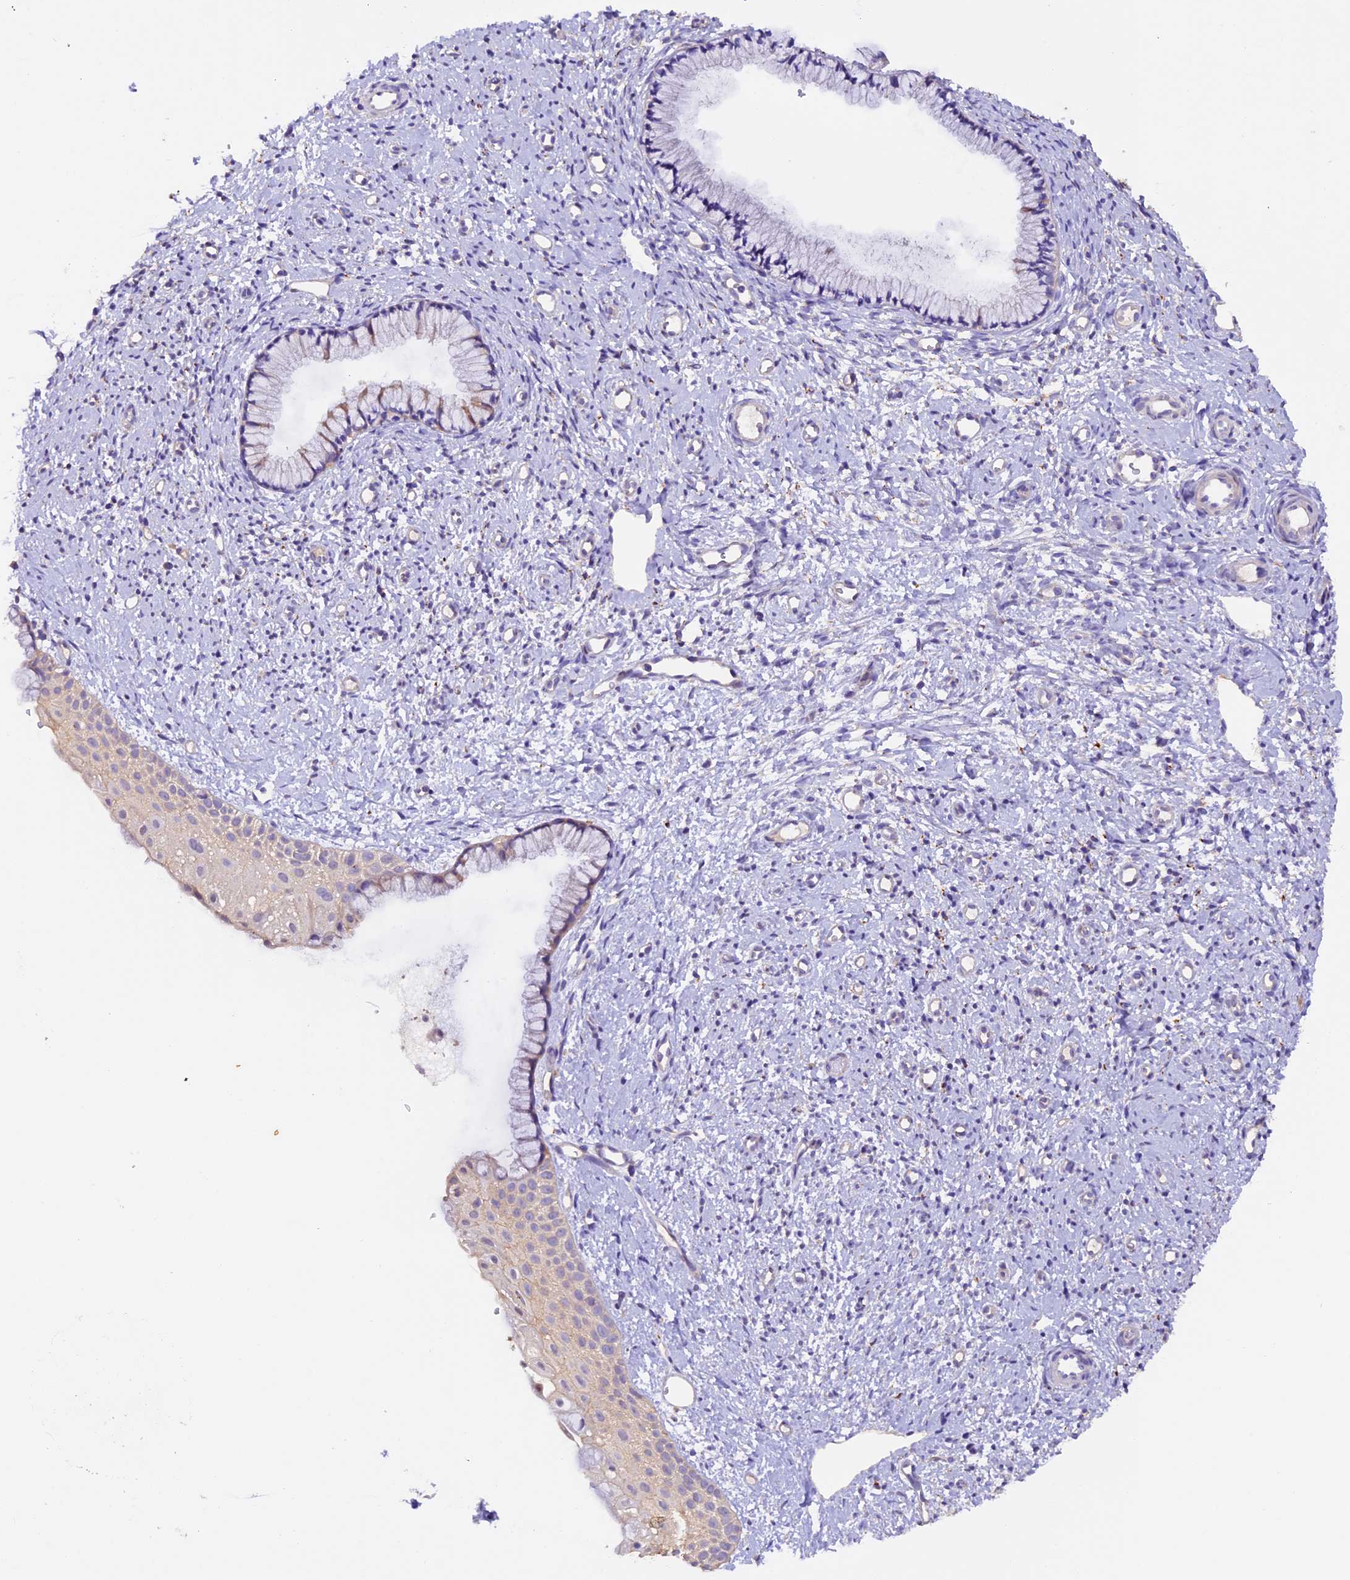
{"staining": {"intensity": "negative", "quantity": "none", "location": "none"}, "tissue": "cervix", "cell_type": "Glandular cells", "image_type": "normal", "snomed": [{"axis": "morphology", "description": "Normal tissue, NOS"}, {"axis": "topography", "description": "Cervix"}], "caption": "High magnification brightfield microscopy of unremarkable cervix stained with DAB (3,3'-diaminobenzidine) (brown) and counterstained with hematoxylin (blue): glandular cells show no significant expression.", "gene": "NCK2", "patient": {"sex": "female", "age": 57}}